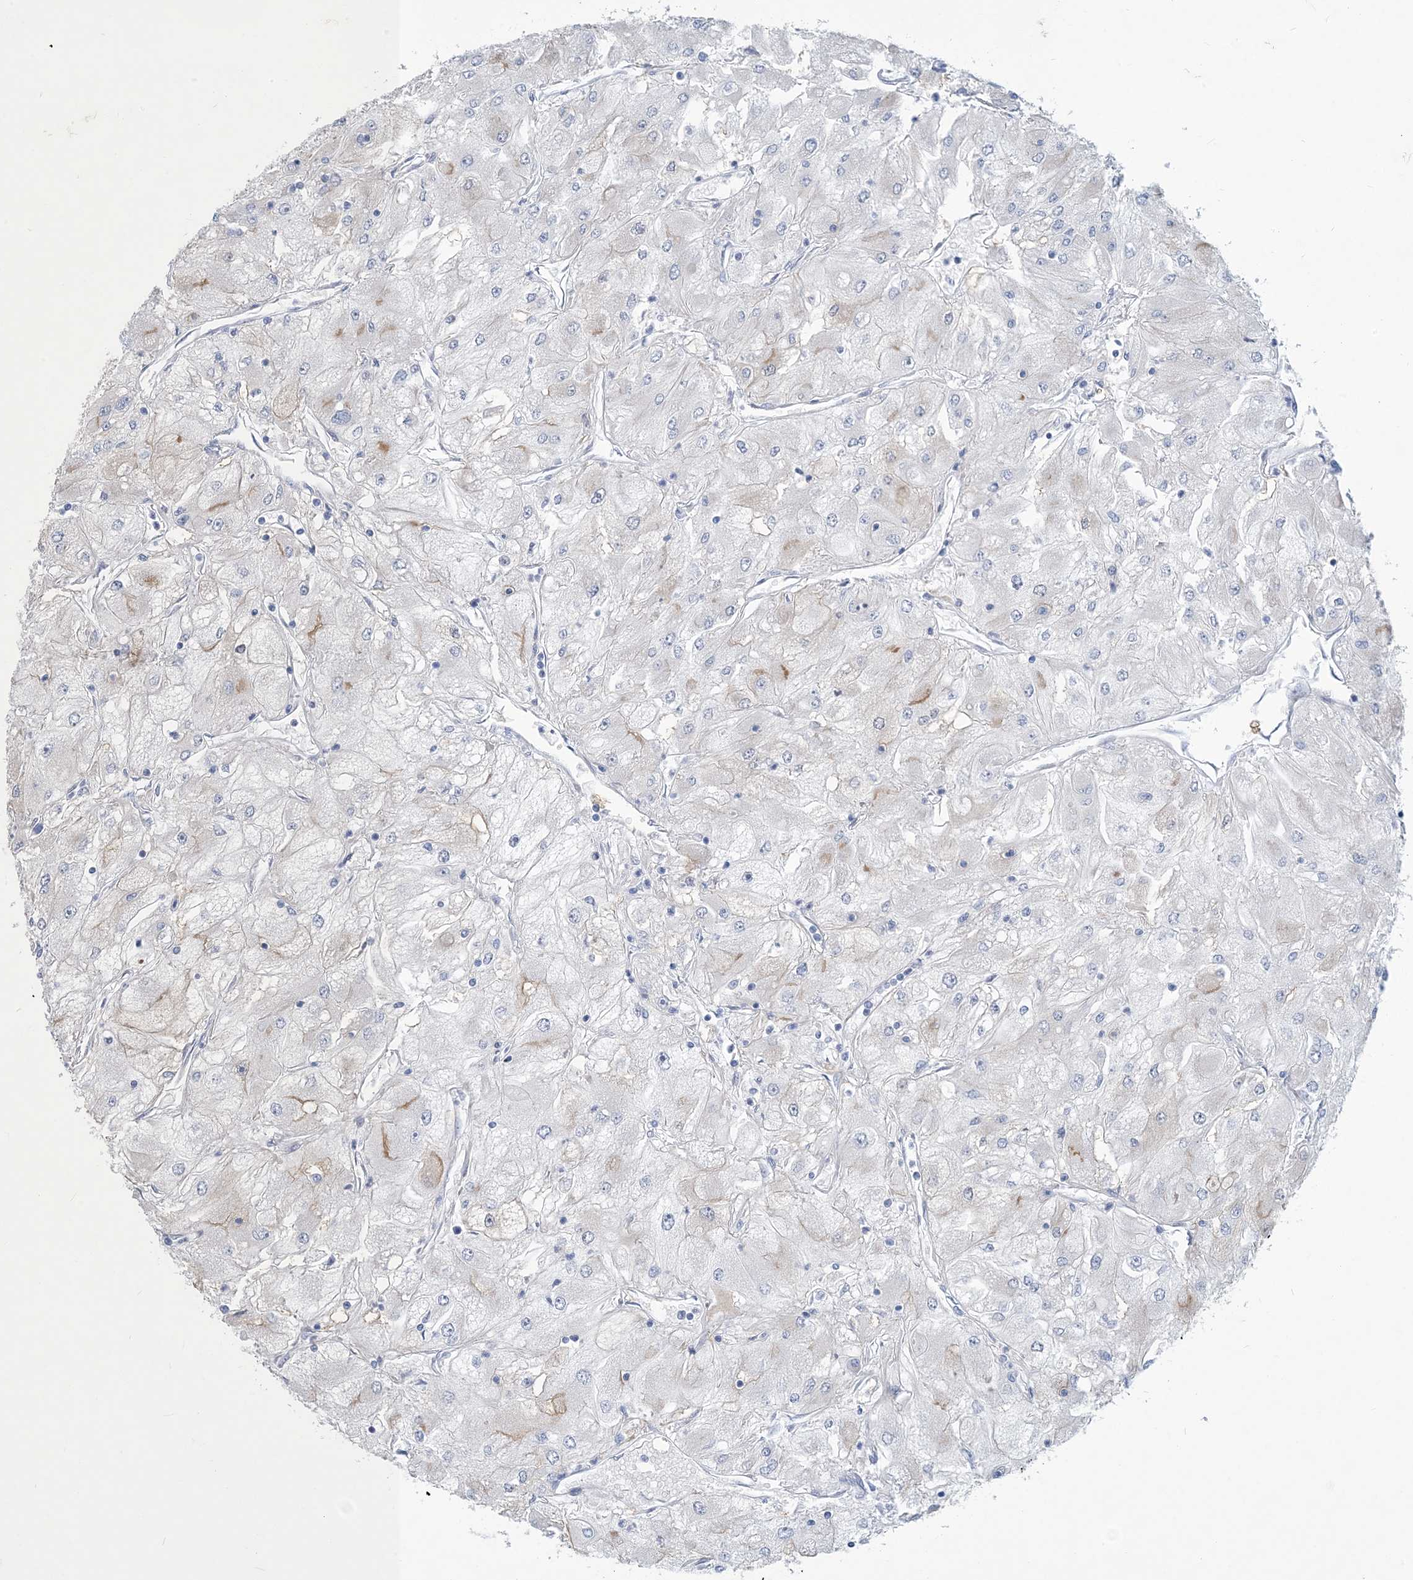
{"staining": {"intensity": "negative", "quantity": "none", "location": "none"}, "tissue": "renal cancer", "cell_type": "Tumor cells", "image_type": "cancer", "snomed": [{"axis": "morphology", "description": "Adenocarcinoma, NOS"}, {"axis": "topography", "description": "Kidney"}], "caption": "IHC photomicrograph of neoplastic tissue: renal cancer stained with DAB (3,3'-diaminobenzidine) shows no significant protein positivity in tumor cells.", "gene": "MOXD1", "patient": {"sex": "male", "age": 80}}